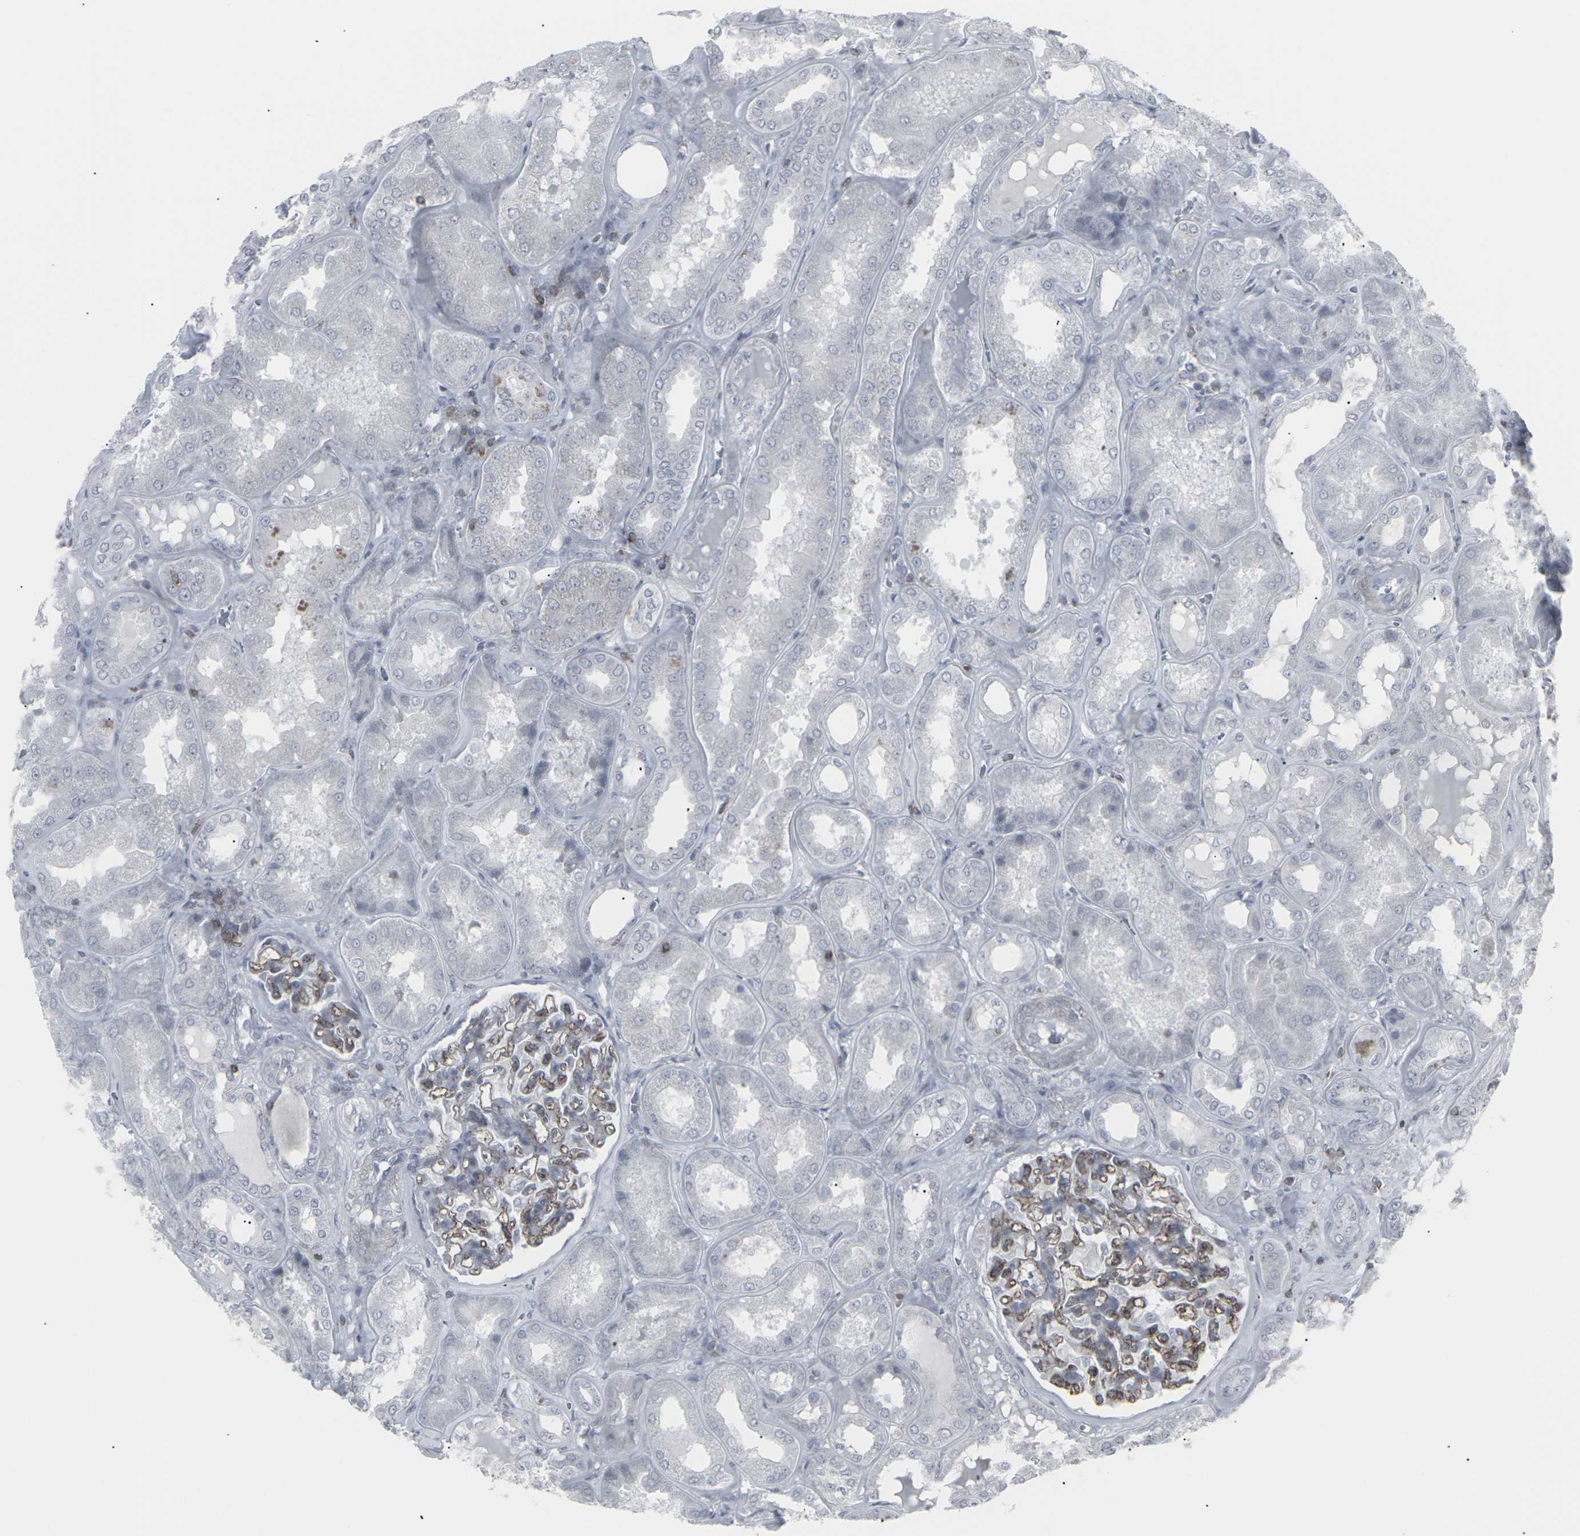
{"staining": {"intensity": "moderate", "quantity": "25%-75%", "location": "cytoplasmic/membranous"}, "tissue": "kidney", "cell_type": "Cells in glomeruli", "image_type": "normal", "snomed": [{"axis": "morphology", "description": "Normal tissue, NOS"}, {"axis": "topography", "description": "Kidney"}], "caption": "Immunohistochemistry image of benign kidney: kidney stained using IHC demonstrates medium levels of moderate protein expression localized specifically in the cytoplasmic/membranous of cells in glomeruli, appearing as a cytoplasmic/membranous brown color.", "gene": "APOBEC2", "patient": {"sex": "female", "age": 56}}